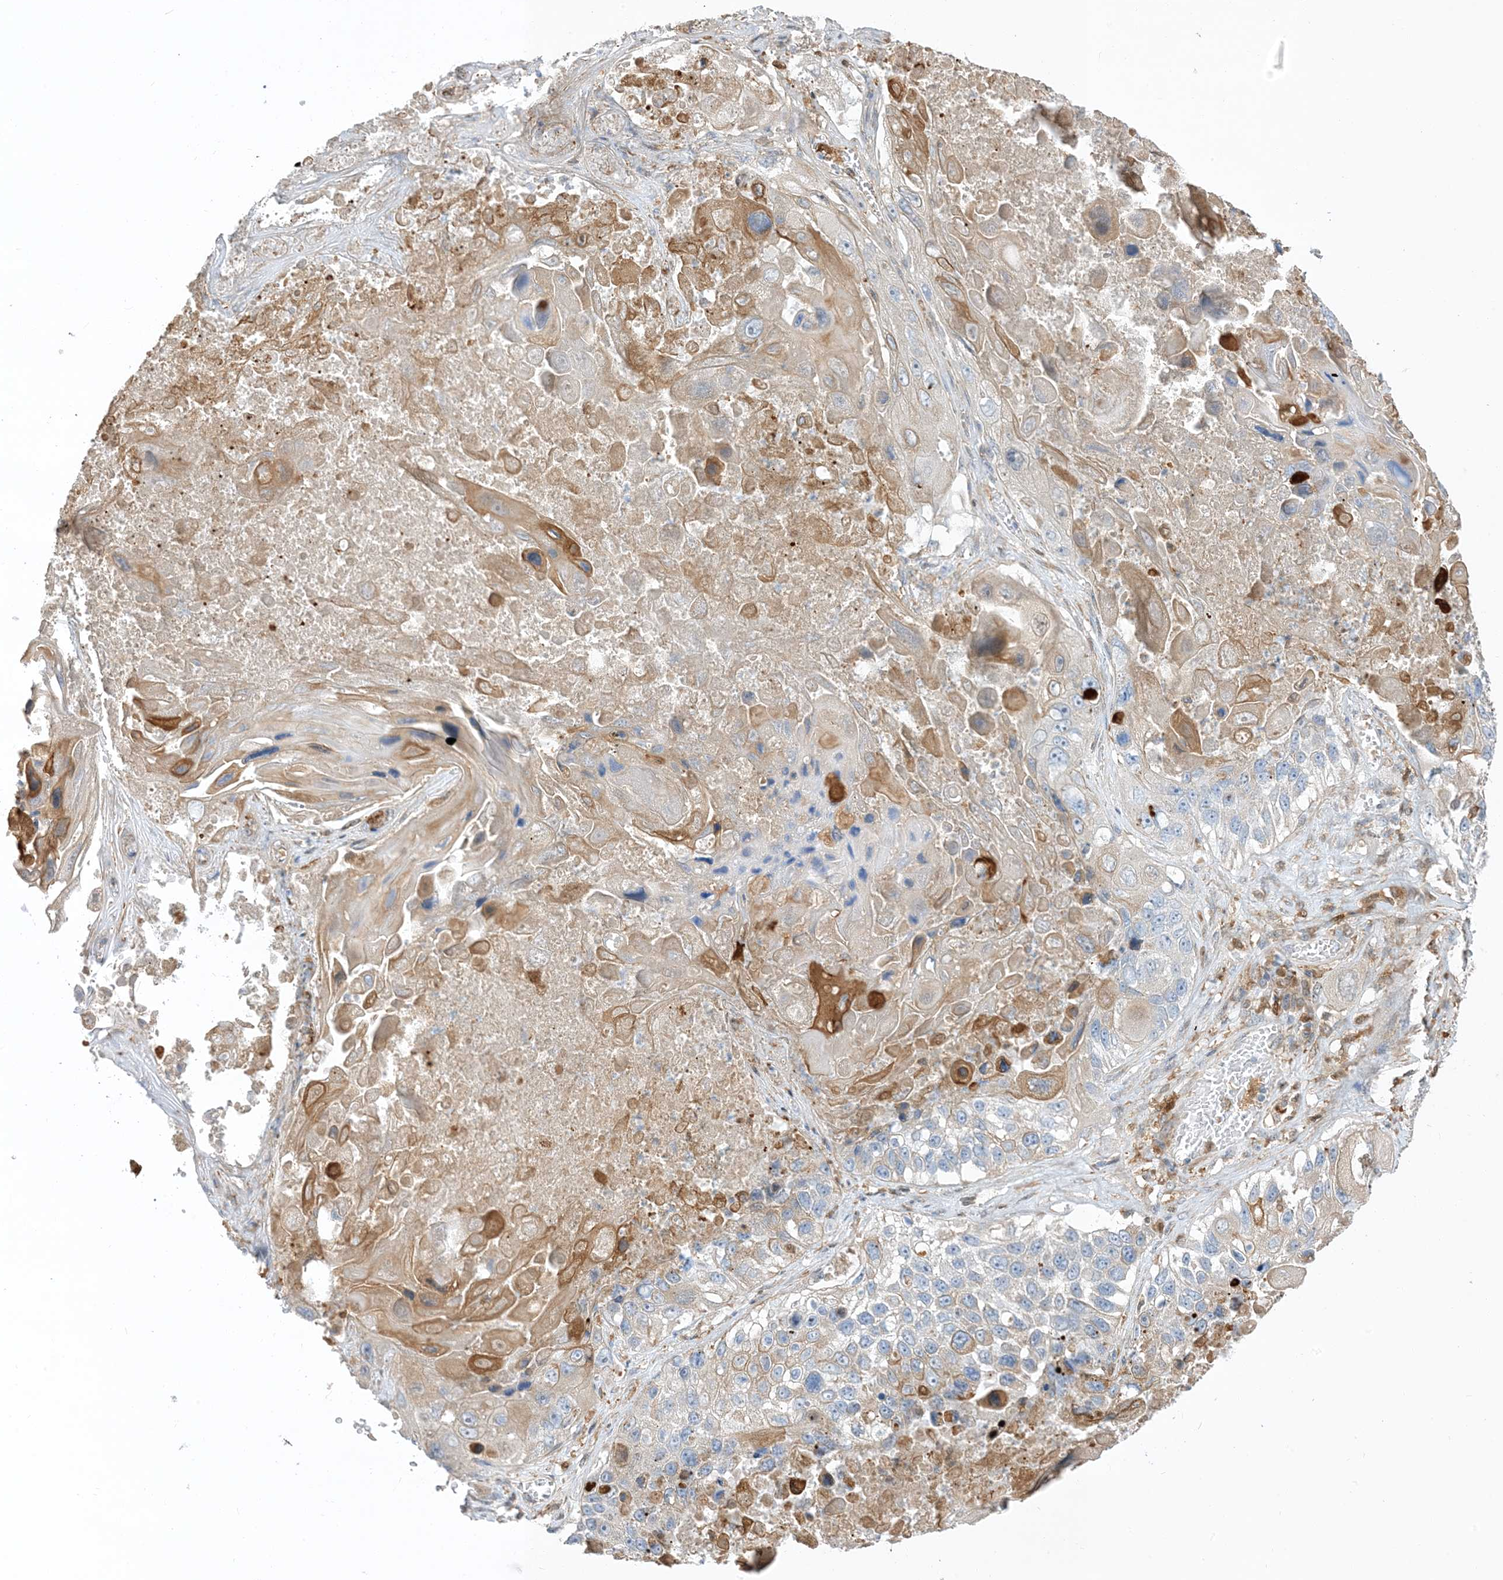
{"staining": {"intensity": "moderate", "quantity": "<25%", "location": "cytoplasmic/membranous"}, "tissue": "lung cancer", "cell_type": "Tumor cells", "image_type": "cancer", "snomed": [{"axis": "morphology", "description": "Squamous cell carcinoma, NOS"}, {"axis": "topography", "description": "Lung"}], "caption": "High-power microscopy captured an immunohistochemistry photomicrograph of lung cancer, revealing moderate cytoplasmic/membranous staining in about <25% of tumor cells.", "gene": "NAGK", "patient": {"sex": "male", "age": 61}}